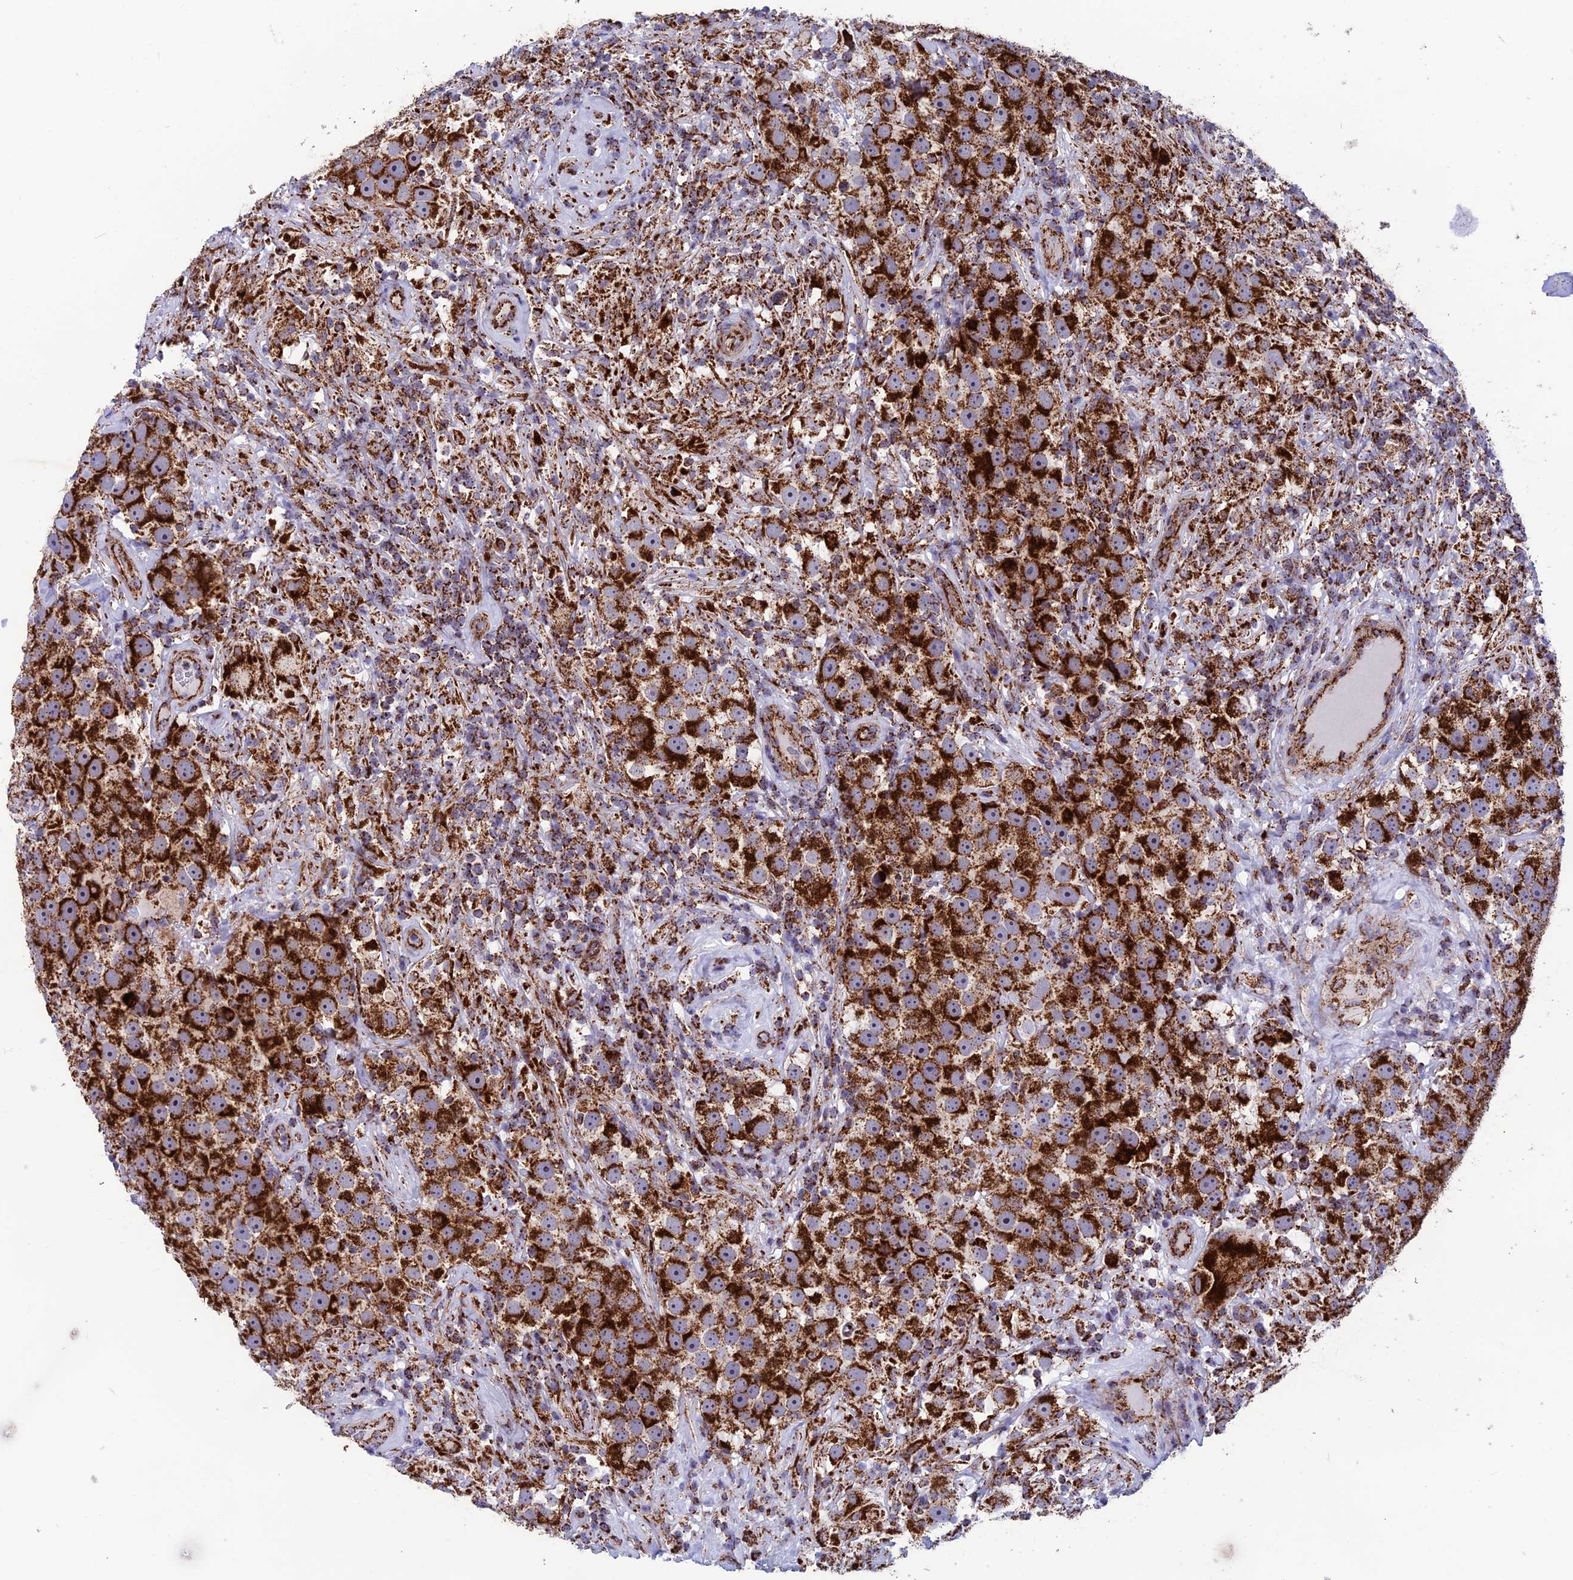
{"staining": {"intensity": "strong", "quantity": ">75%", "location": "cytoplasmic/membranous"}, "tissue": "testis cancer", "cell_type": "Tumor cells", "image_type": "cancer", "snomed": [{"axis": "morphology", "description": "Seminoma, NOS"}, {"axis": "topography", "description": "Testis"}], "caption": "Protein expression by immunohistochemistry (IHC) shows strong cytoplasmic/membranous staining in about >75% of tumor cells in testis cancer (seminoma).", "gene": "MRPS18B", "patient": {"sex": "male", "age": 49}}